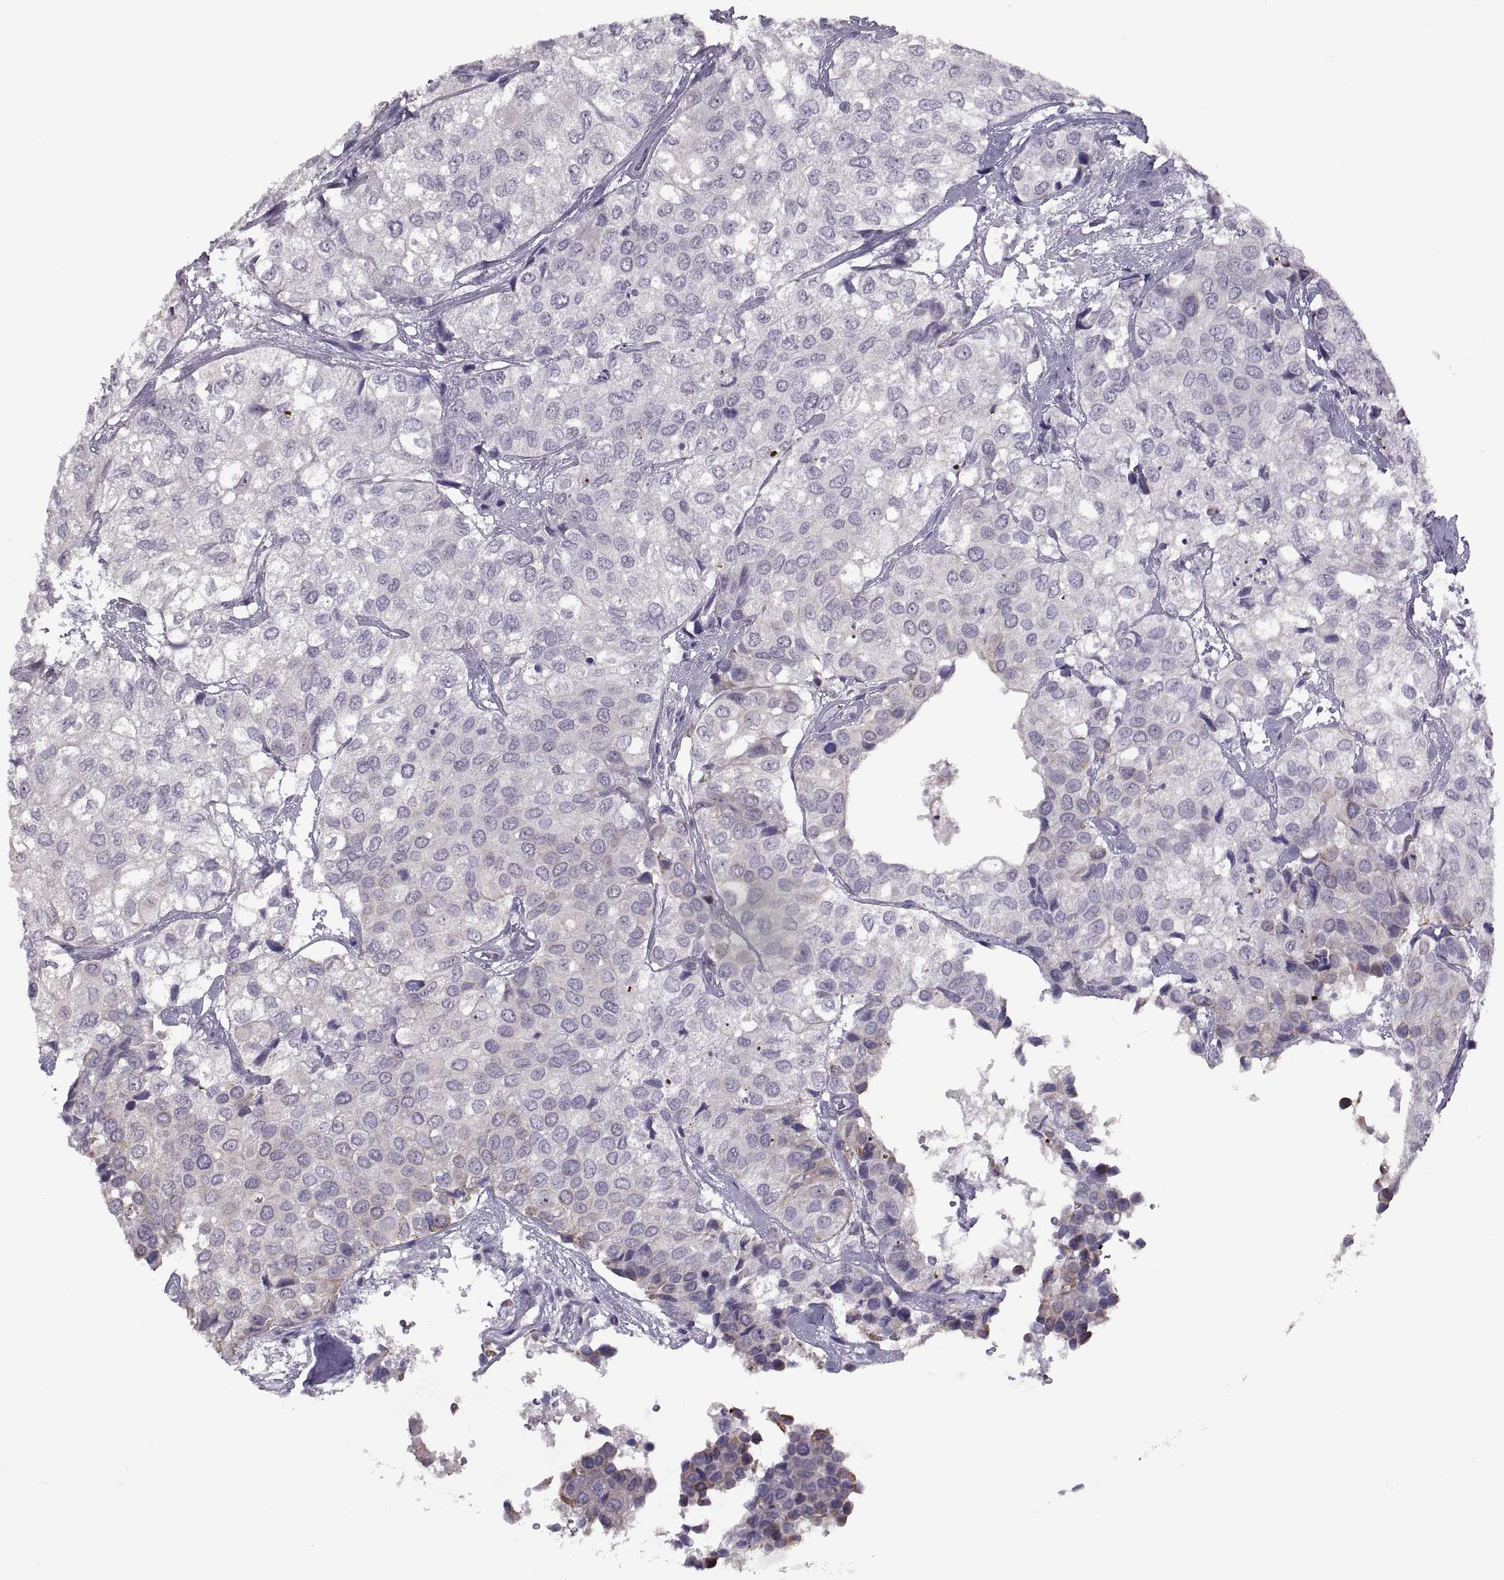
{"staining": {"intensity": "negative", "quantity": "none", "location": "none"}, "tissue": "urothelial cancer", "cell_type": "Tumor cells", "image_type": "cancer", "snomed": [{"axis": "morphology", "description": "Urothelial carcinoma, High grade"}, {"axis": "topography", "description": "Urinary bladder"}], "caption": "An image of urothelial cancer stained for a protein reveals no brown staining in tumor cells.", "gene": "ASIC2", "patient": {"sex": "male", "age": 73}}